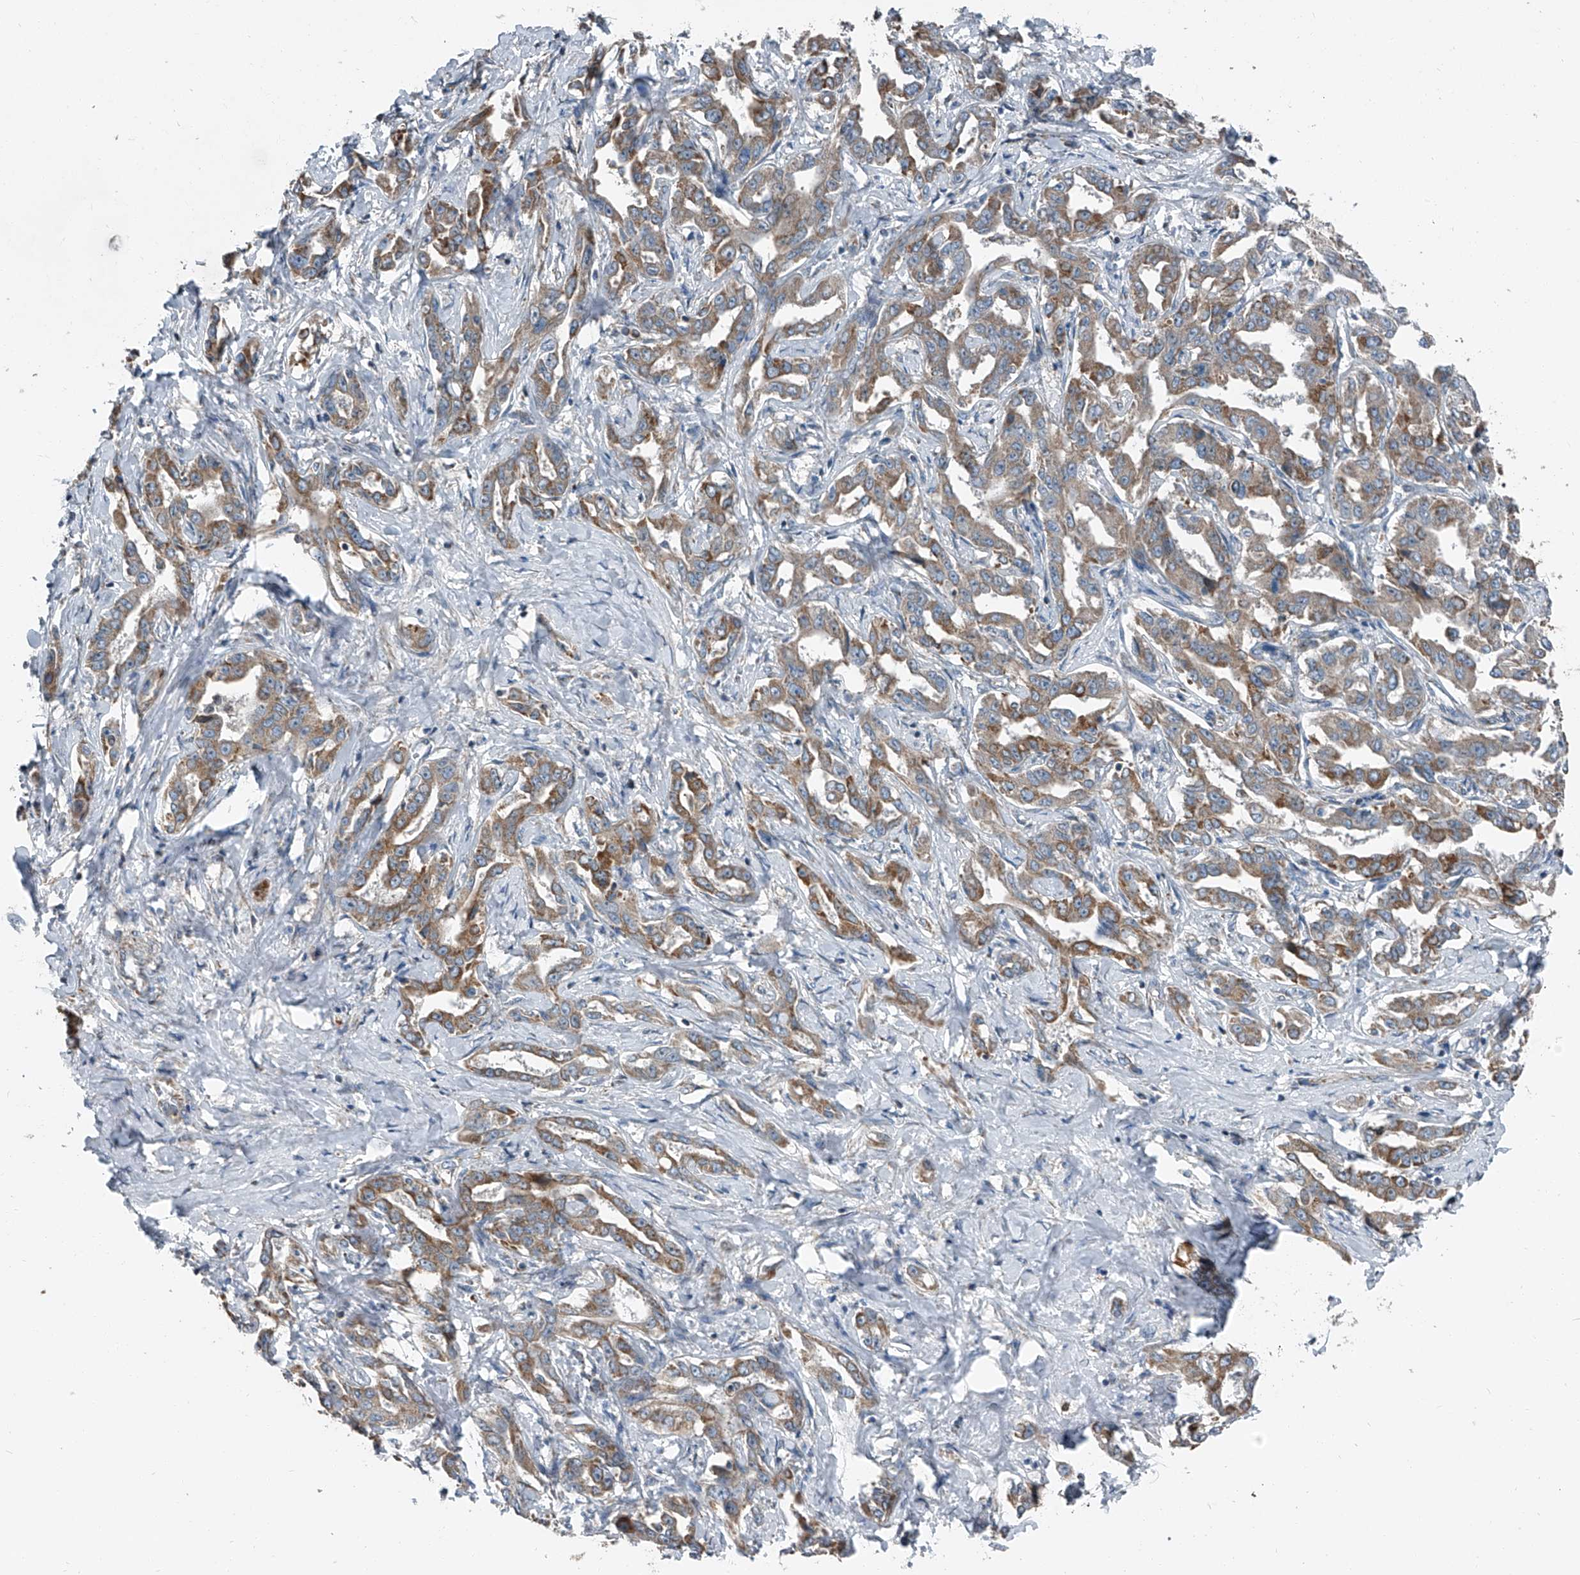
{"staining": {"intensity": "moderate", "quantity": ">75%", "location": "cytoplasmic/membranous"}, "tissue": "liver cancer", "cell_type": "Tumor cells", "image_type": "cancer", "snomed": [{"axis": "morphology", "description": "Cholangiocarcinoma"}, {"axis": "topography", "description": "Liver"}], "caption": "Tumor cells exhibit medium levels of moderate cytoplasmic/membranous staining in about >75% of cells in liver cholangiocarcinoma. The protein of interest is shown in brown color, while the nuclei are stained blue.", "gene": "CHRNA7", "patient": {"sex": "male", "age": 59}}